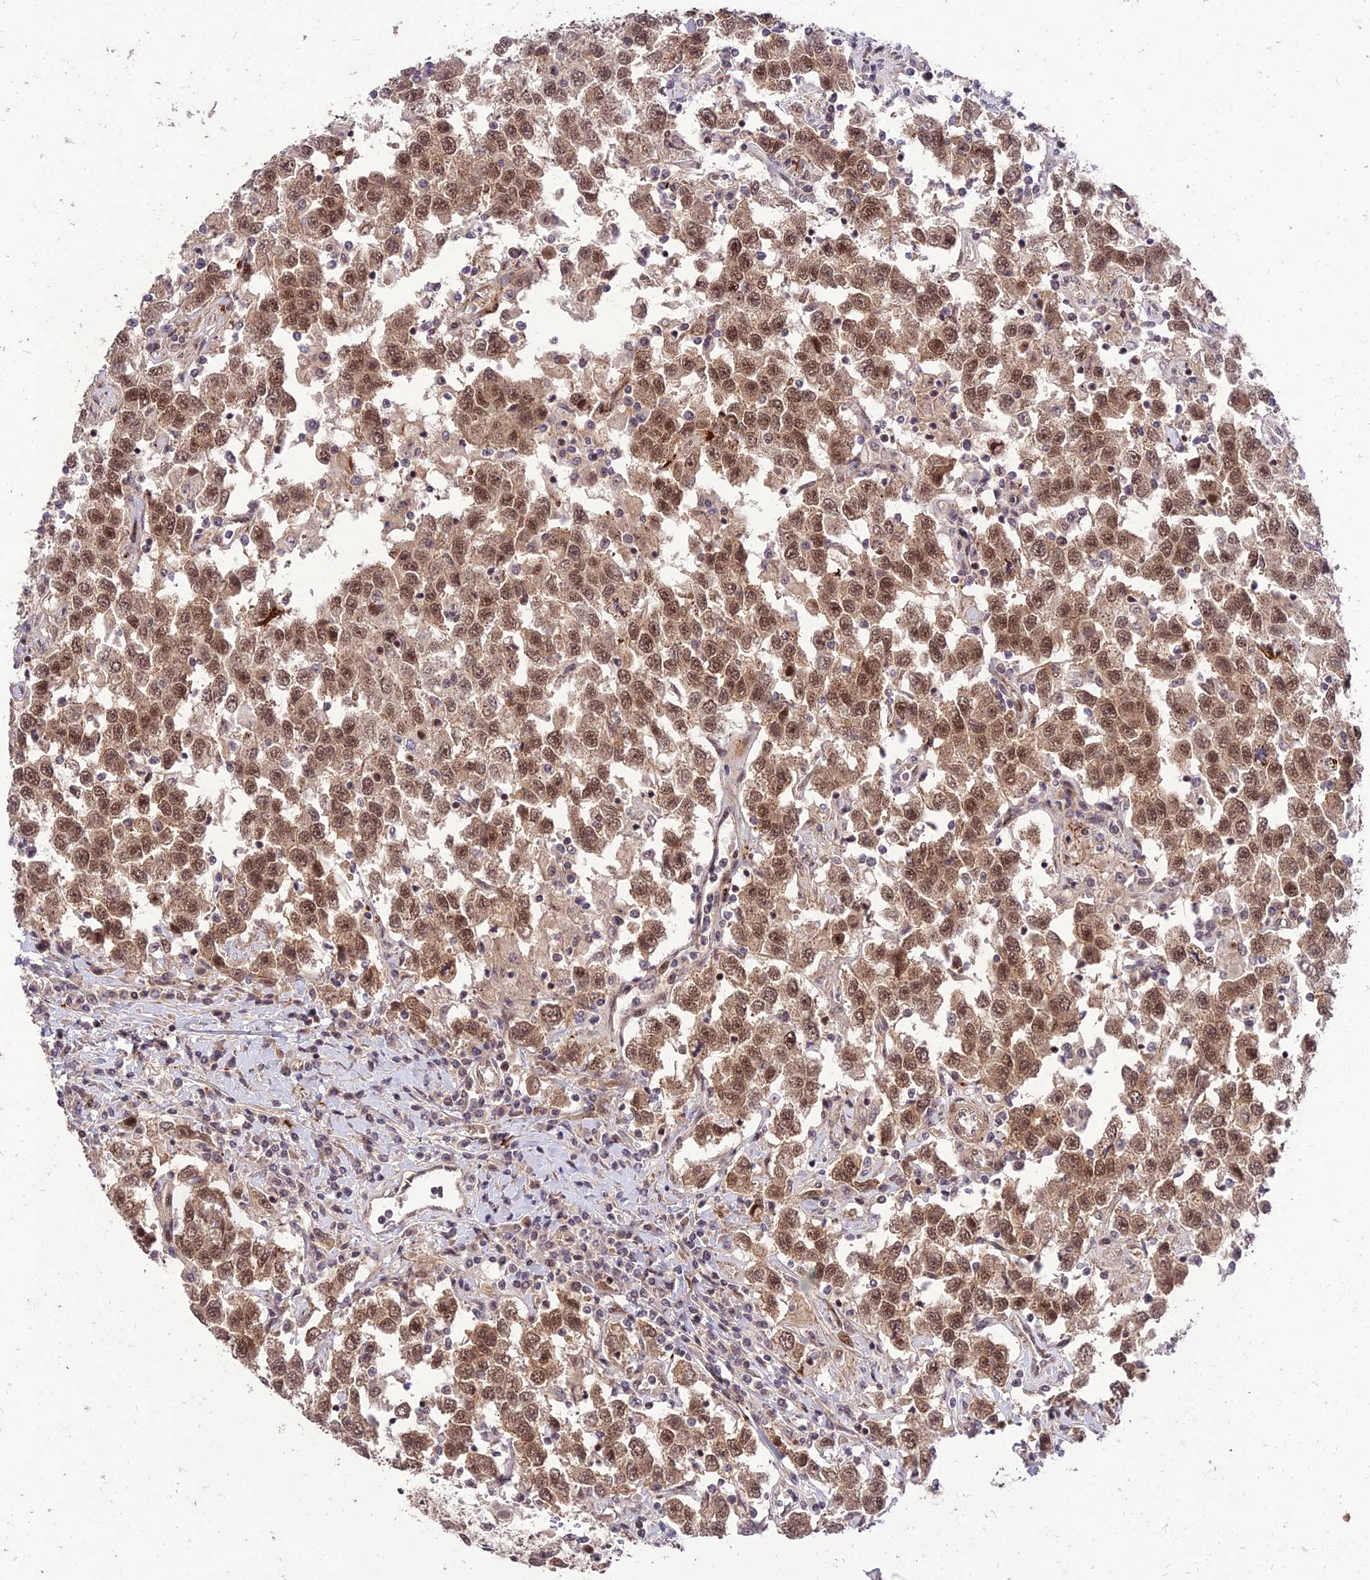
{"staining": {"intensity": "moderate", "quantity": ">75%", "location": "cytoplasmic/membranous,nuclear"}, "tissue": "testis cancer", "cell_type": "Tumor cells", "image_type": "cancer", "snomed": [{"axis": "morphology", "description": "Seminoma, NOS"}, {"axis": "topography", "description": "Testis"}], "caption": "Immunohistochemical staining of testis cancer reveals medium levels of moderate cytoplasmic/membranous and nuclear protein staining in about >75% of tumor cells.", "gene": "ZNF85", "patient": {"sex": "male", "age": 41}}